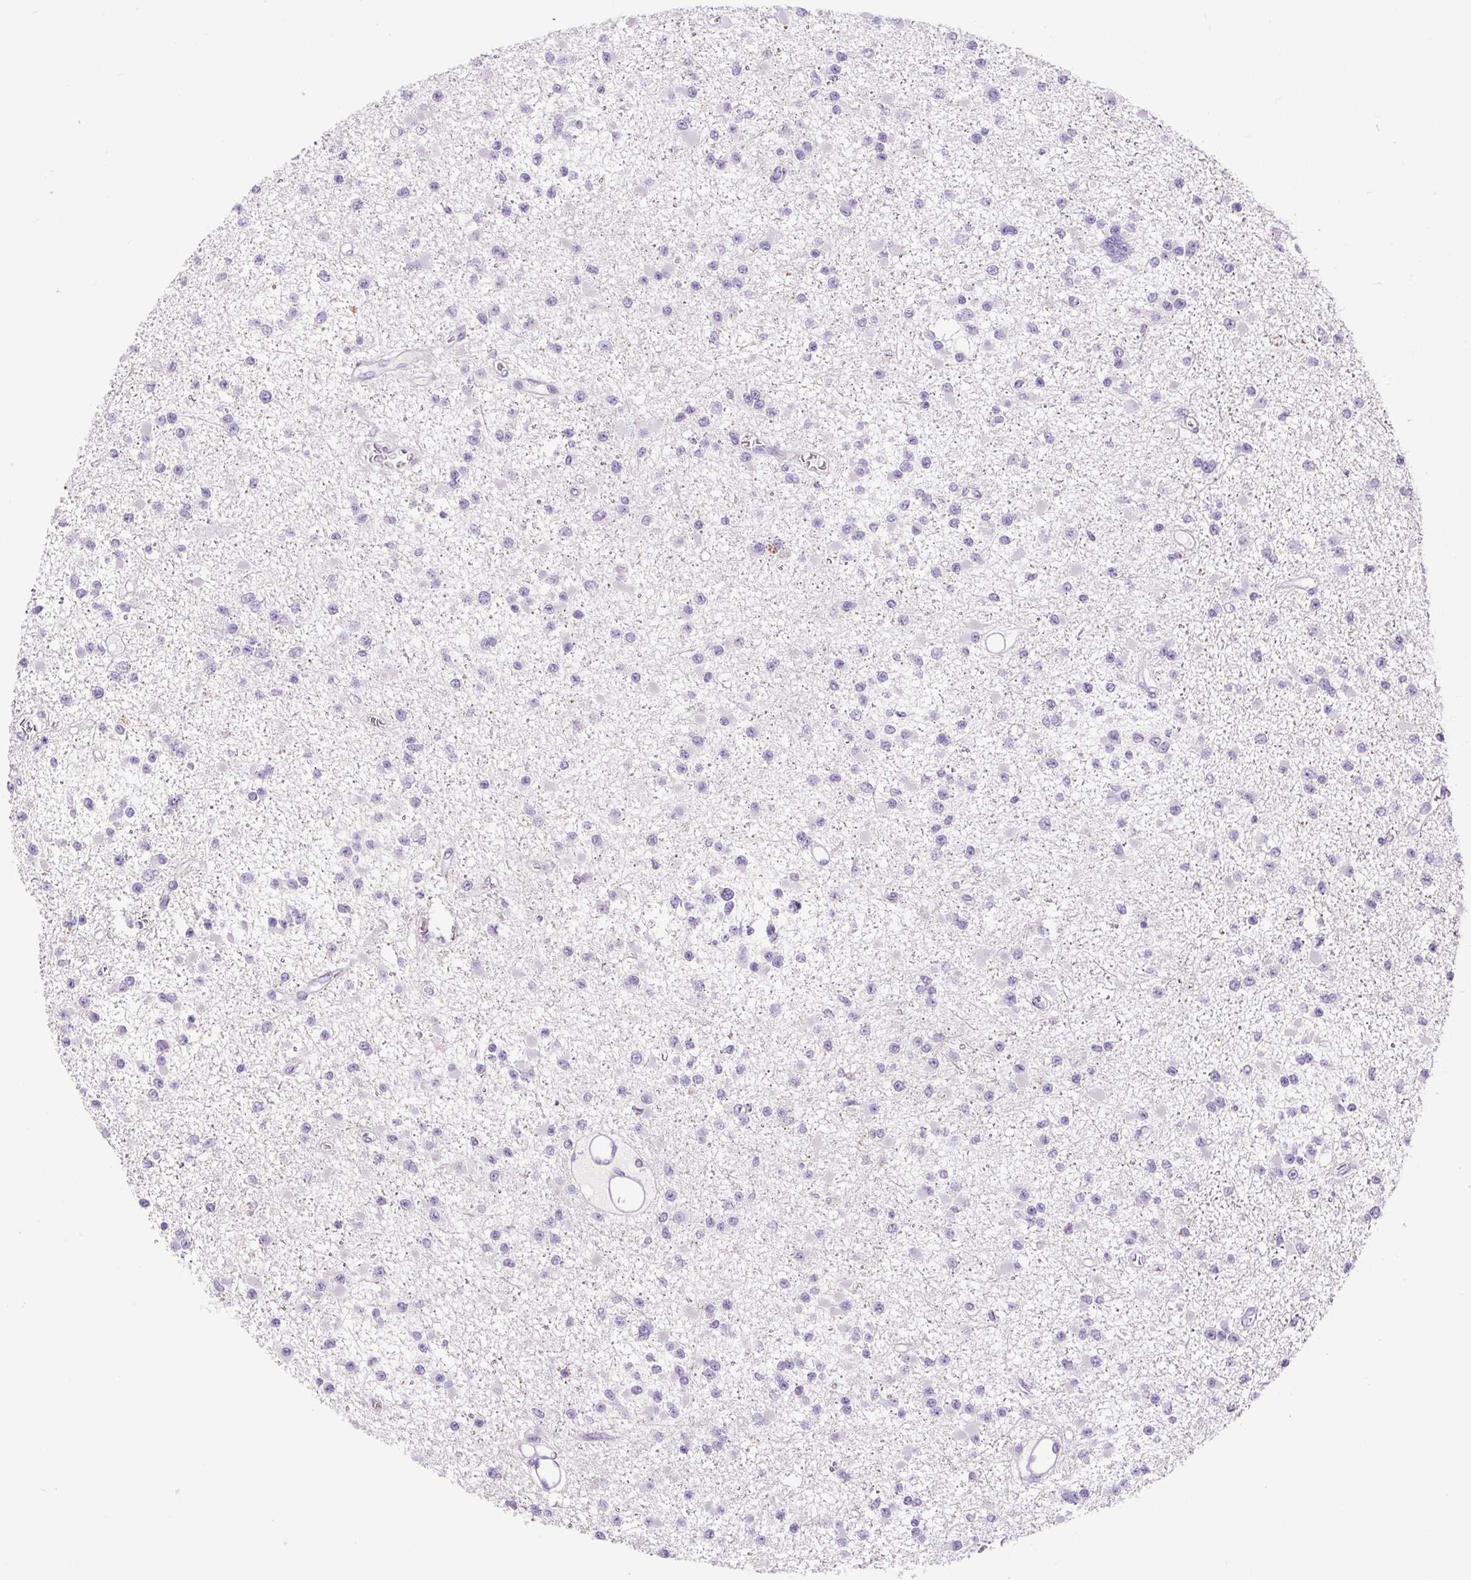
{"staining": {"intensity": "negative", "quantity": "none", "location": "none"}, "tissue": "glioma", "cell_type": "Tumor cells", "image_type": "cancer", "snomed": [{"axis": "morphology", "description": "Glioma, malignant, Low grade"}, {"axis": "topography", "description": "Brain"}], "caption": "A micrograph of human glioma is negative for staining in tumor cells.", "gene": "FUT10", "patient": {"sex": "female", "age": 22}}